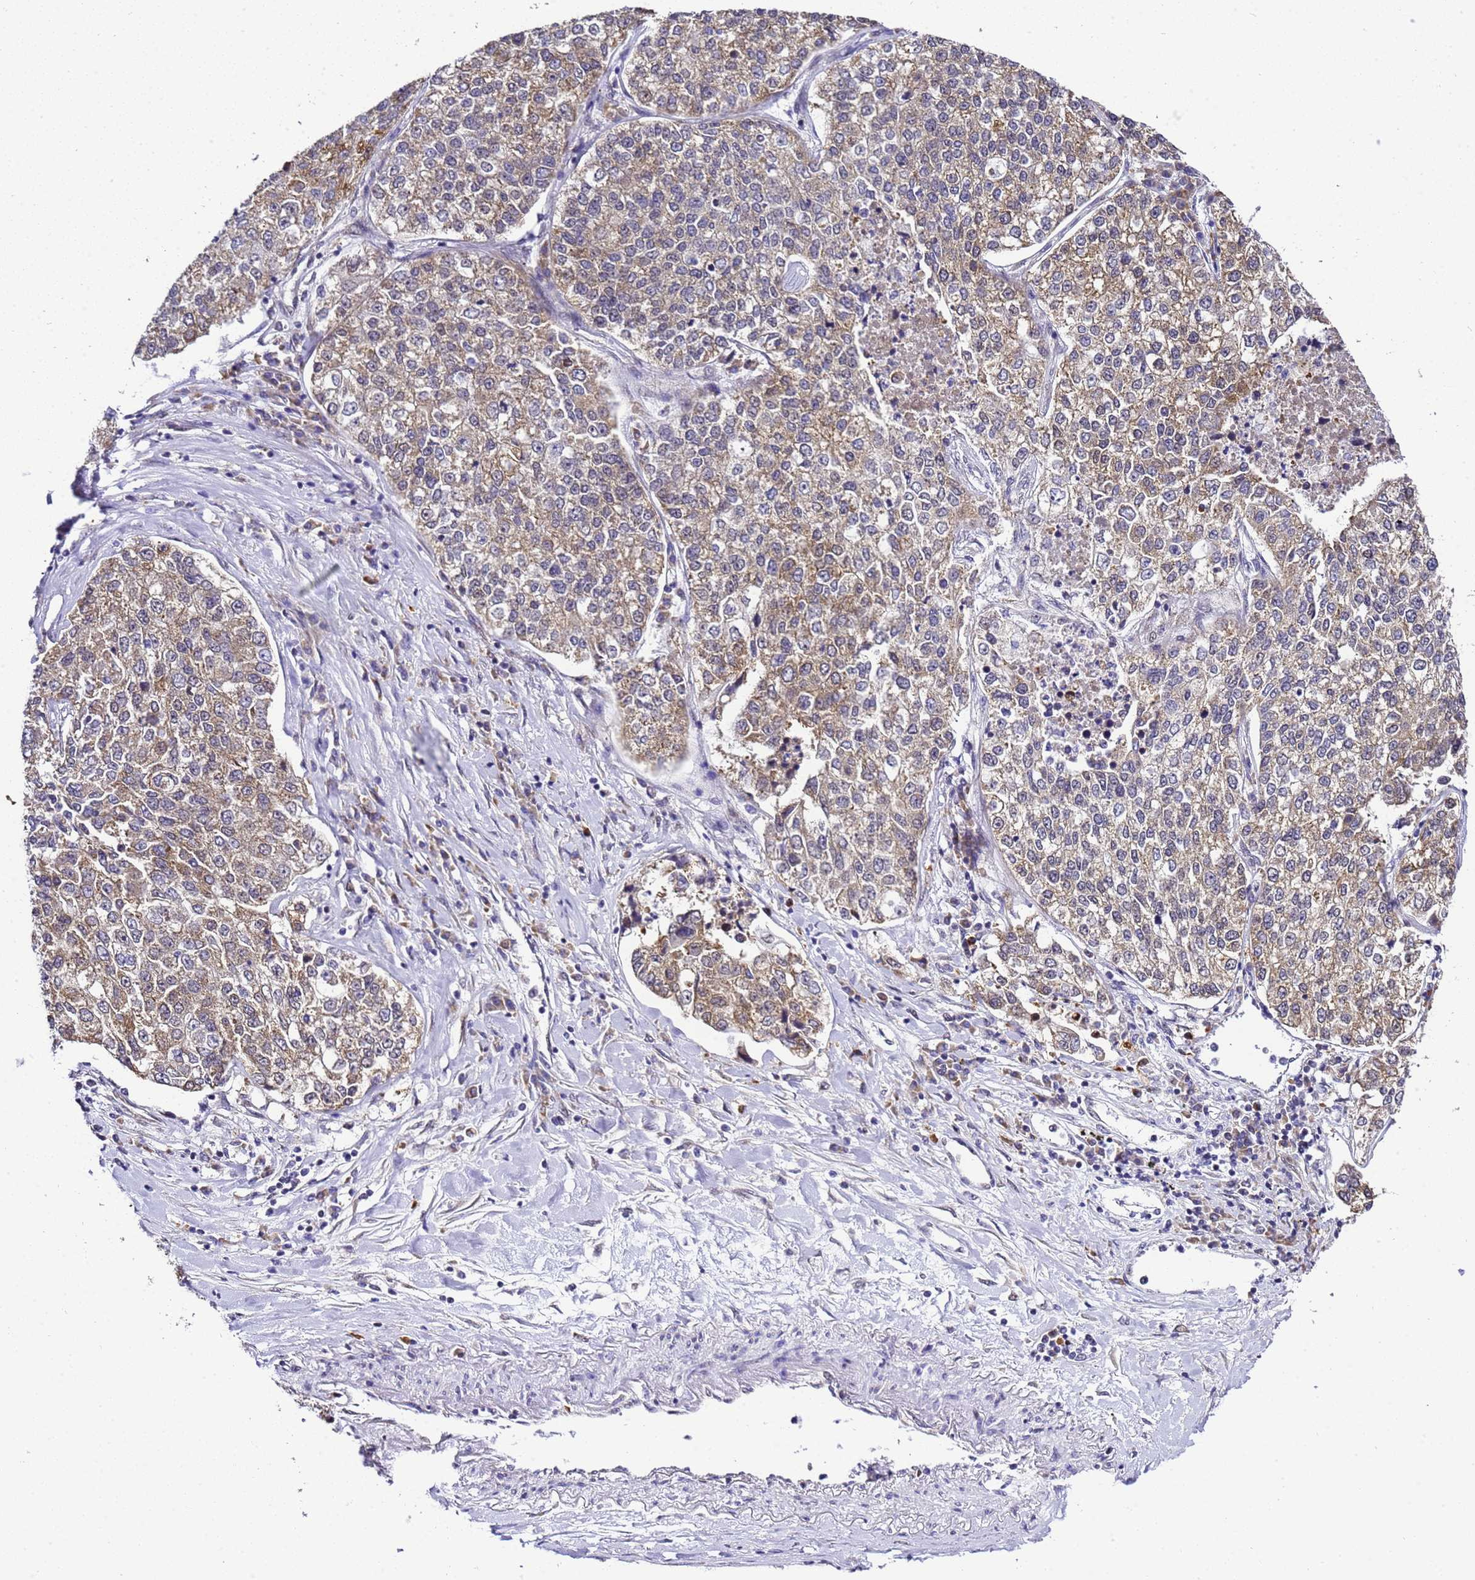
{"staining": {"intensity": "moderate", "quantity": ">75%", "location": "cytoplasmic/membranous"}, "tissue": "lung cancer", "cell_type": "Tumor cells", "image_type": "cancer", "snomed": [{"axis": "morphology", "description": "Adenocarcinoma, NOS"}, {"axis": "topography", "description": "Lung"}], "caption": "Brown immunohistochemical staining in human lung cancer reveals moderate cytoplasmic/membranous expression in about >75% of tumor cells.", "gene": "SMN1", "patient": {"sex": "male", "age": 49}}